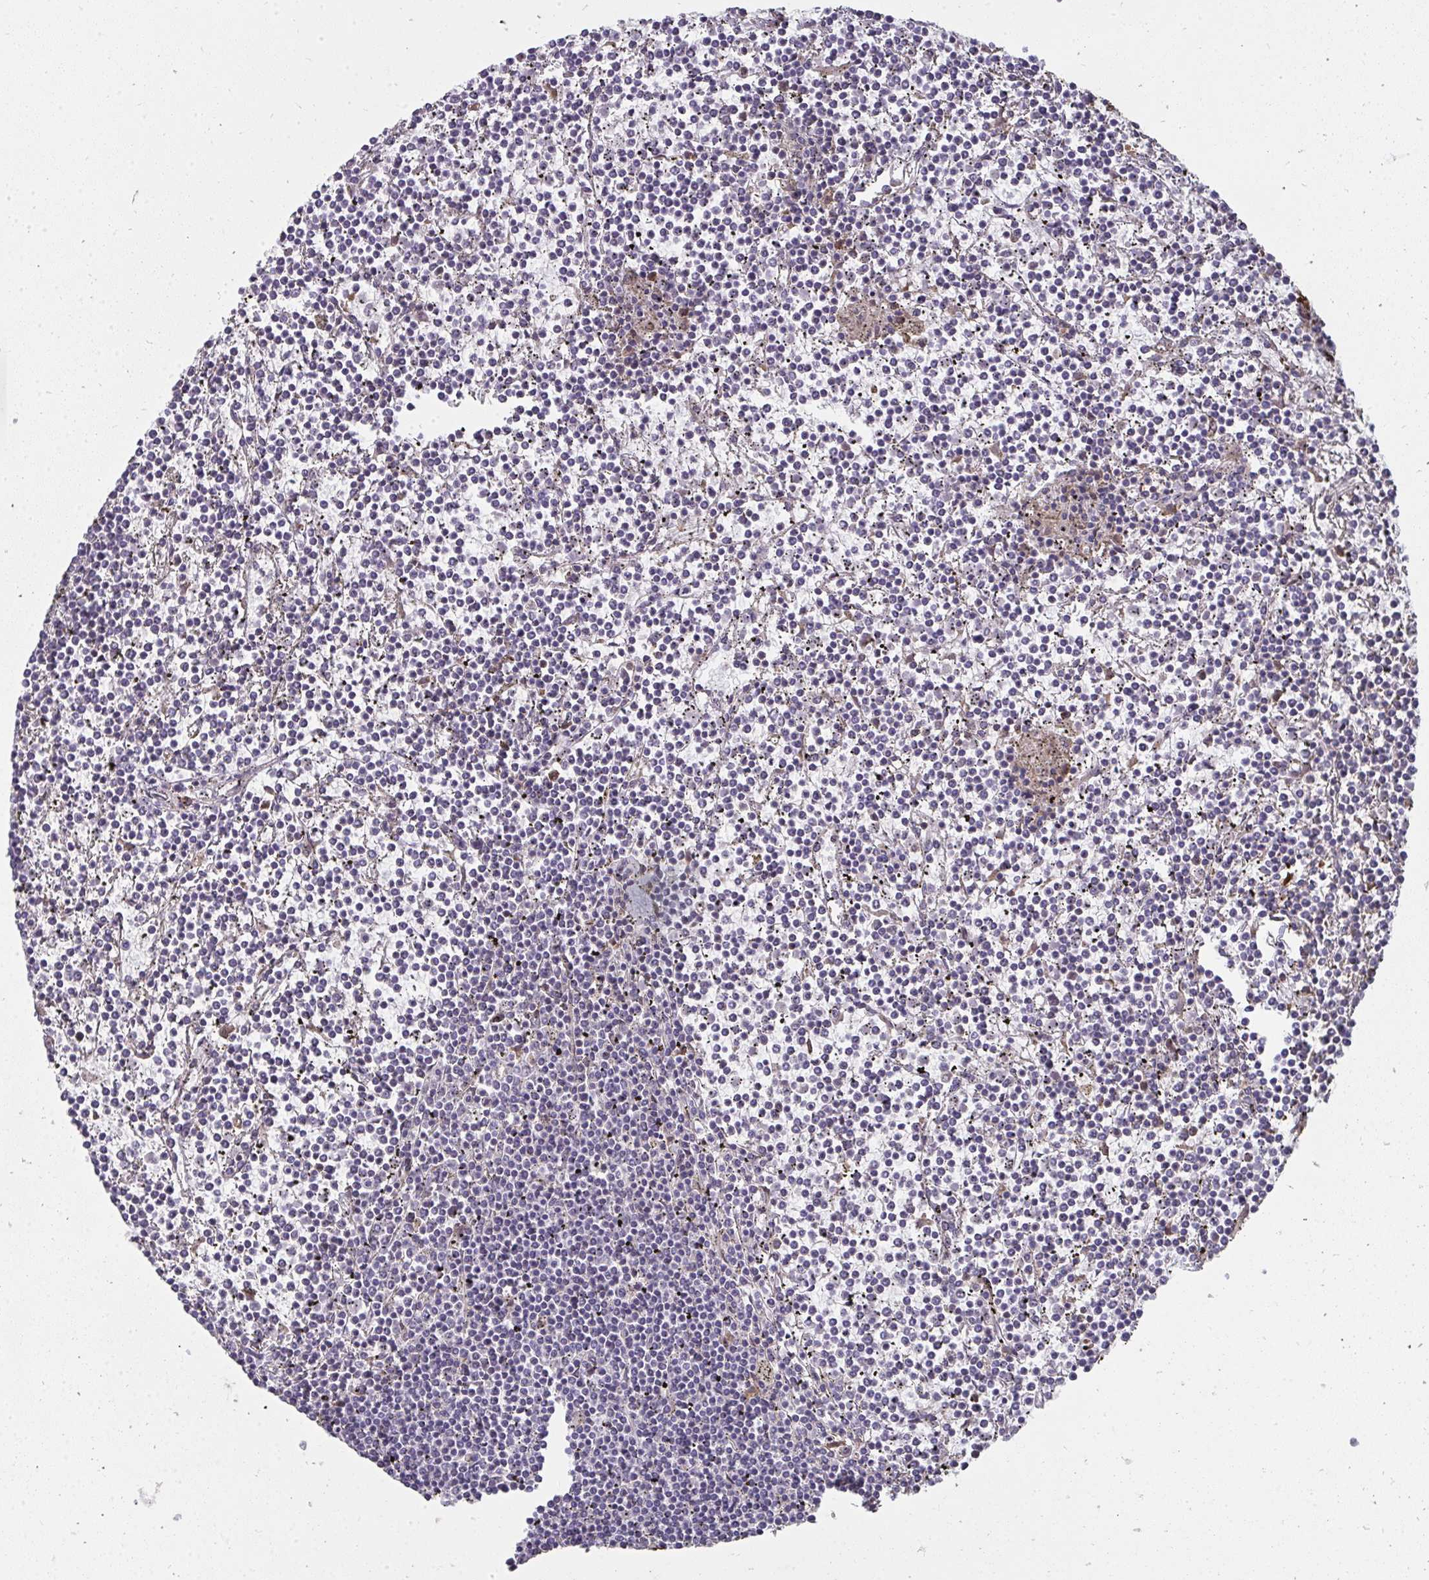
{"staining": {"intensity": "negative", "quantity": "none", "location": "none"}, "tissue": "lymphoma", "cell_type": "Tumor cells", "image_type": "cancer", "snomed": [{"axis": "morphology", "description": "Malignant lymphoma, non-Hodgkin's type, Low grade"}, {"axis": "topography", "description": "Spleen"}], "caption": "A high-resolution micrograph shows immunohistochemistry staining of lymphoma, which displays no significant staining in tumor cells.", "gene": "ZFYVE28", "patient": {"sex": "female", "age": 19}}